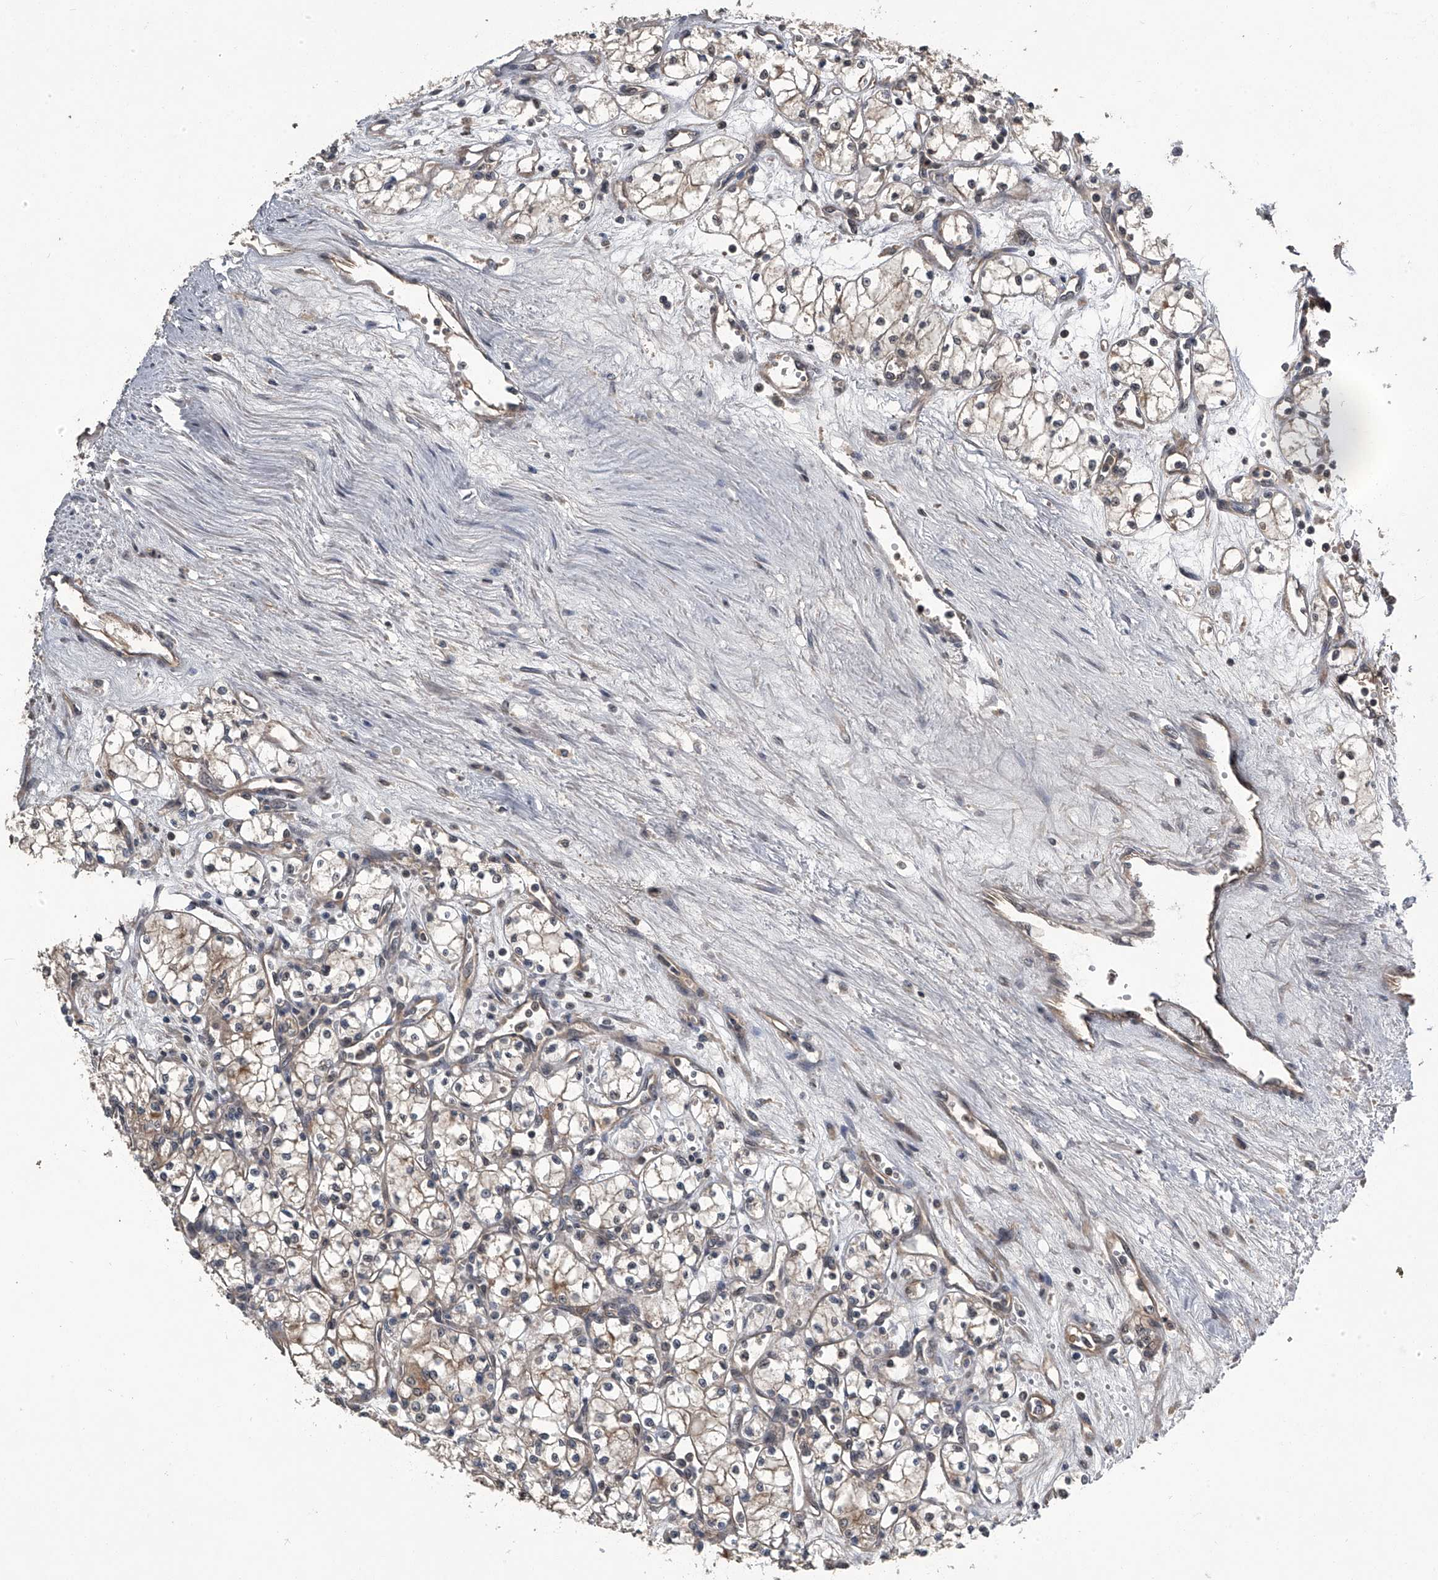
{"staining": {"intensity": "weak", "quantity": "<25%", "location": "cytoplasmic/membranous"}, "tissue": "renal cancer", "cell_type": "Tumor cells", "image_type": "cancer", "snomed": [{"axis": "morphology", "description": "Adenocarcinoma, NOS"}, {"axis": "topography", "description": "Kidney"}], "caption": "DAB immunohistochemical staining of human renal cancer (adenocarcinoma) reveals no significant staining in tumor cells.", "gene": "SLC12A8", "patient": {"sex": "male", "age": 59}}